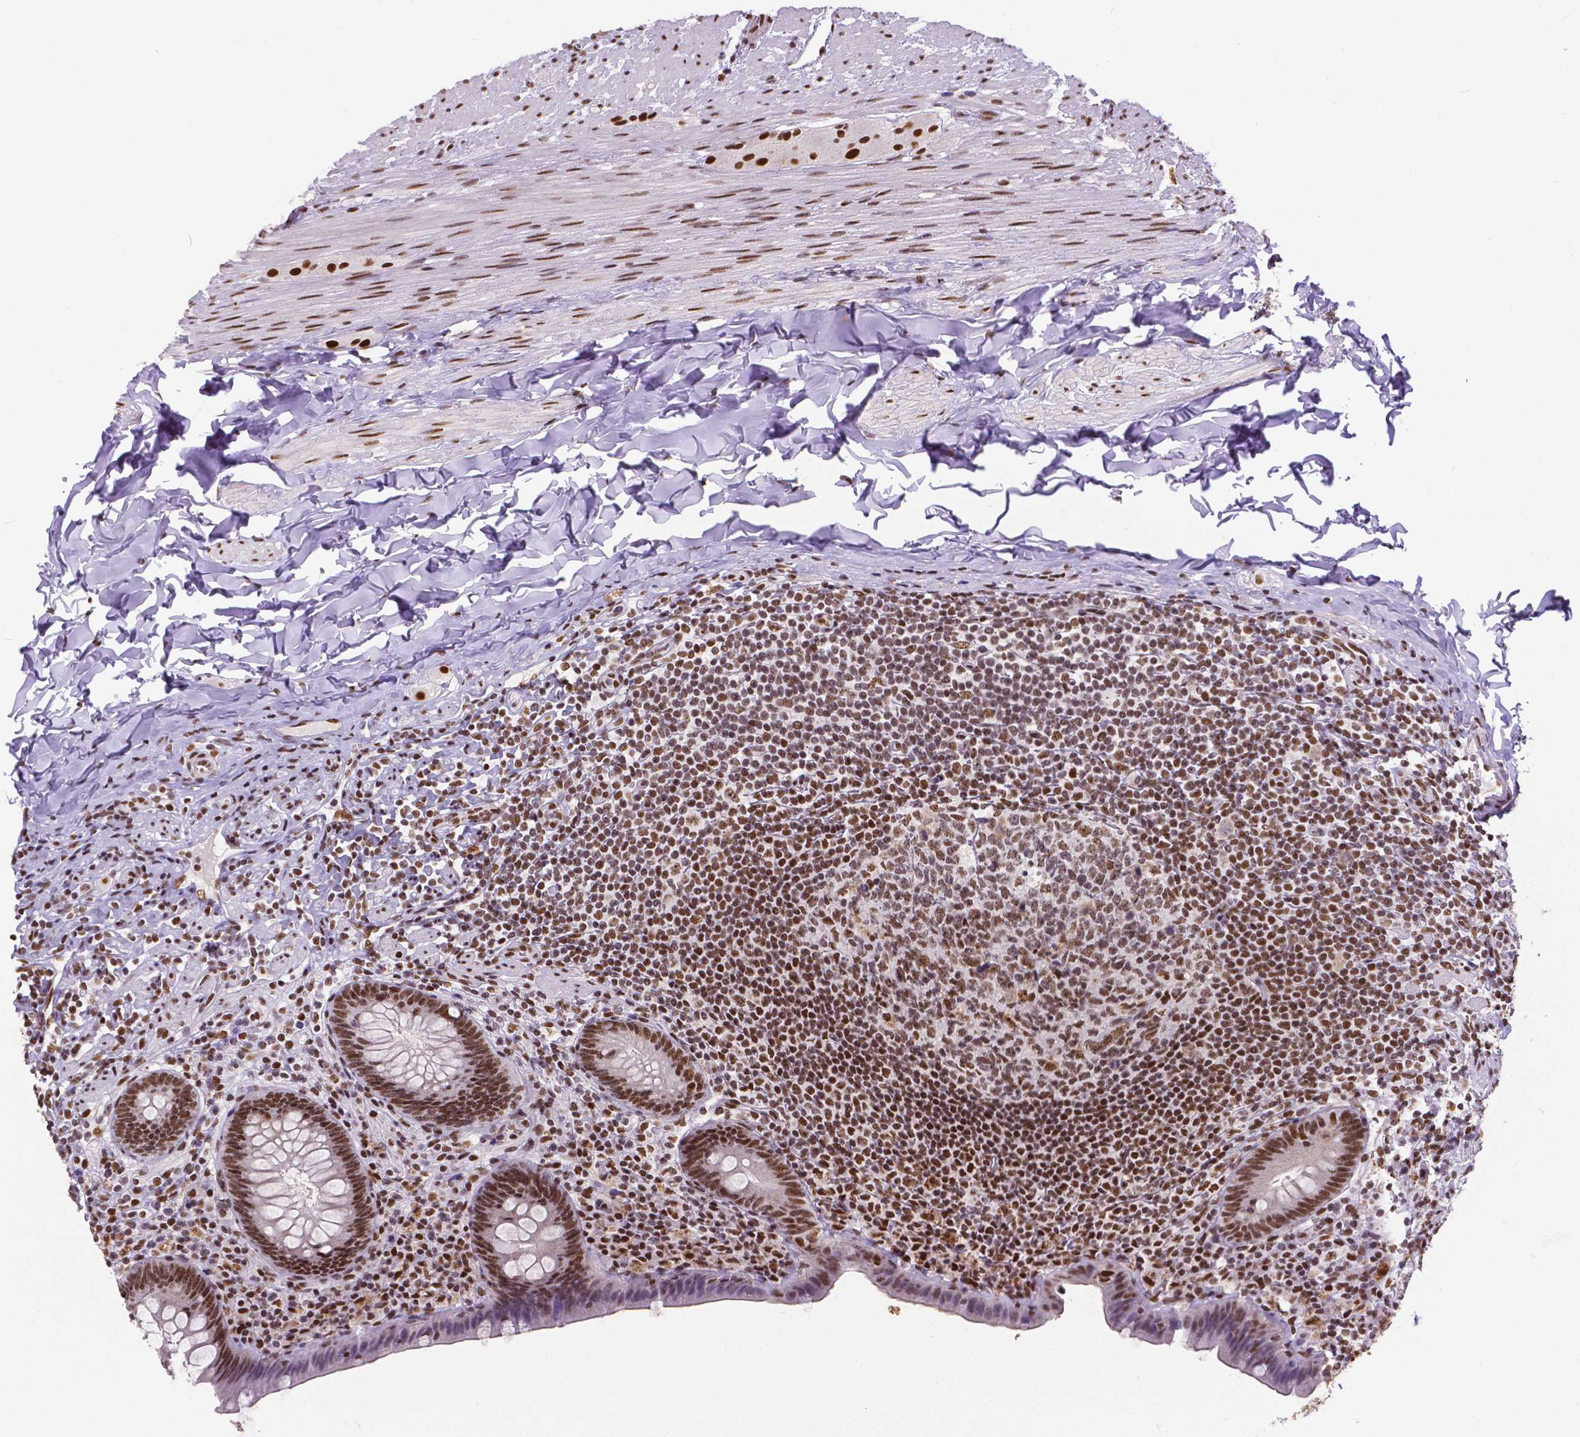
{"staining": {"intensity": "moderate", "quantity": "25%-75%", "location": "nuclear"}, "tissue": "appendix", "cell_type": "Glandular cells", "image_type": "normal", "snomed": [{"axis": "morphology", "description": "Normal tissue, NOS"}, {"axis": "topography", "description": "Appendix"}], "caption": "IHC (DAB (3,3'-diaminobenzidine)) staining of benign appendix demonstrates moderate nuclear protein positivity in about 25%-75% of glandular cells.", "gene": "ATRX", "patient": {"sex": "male", "age": 47}}